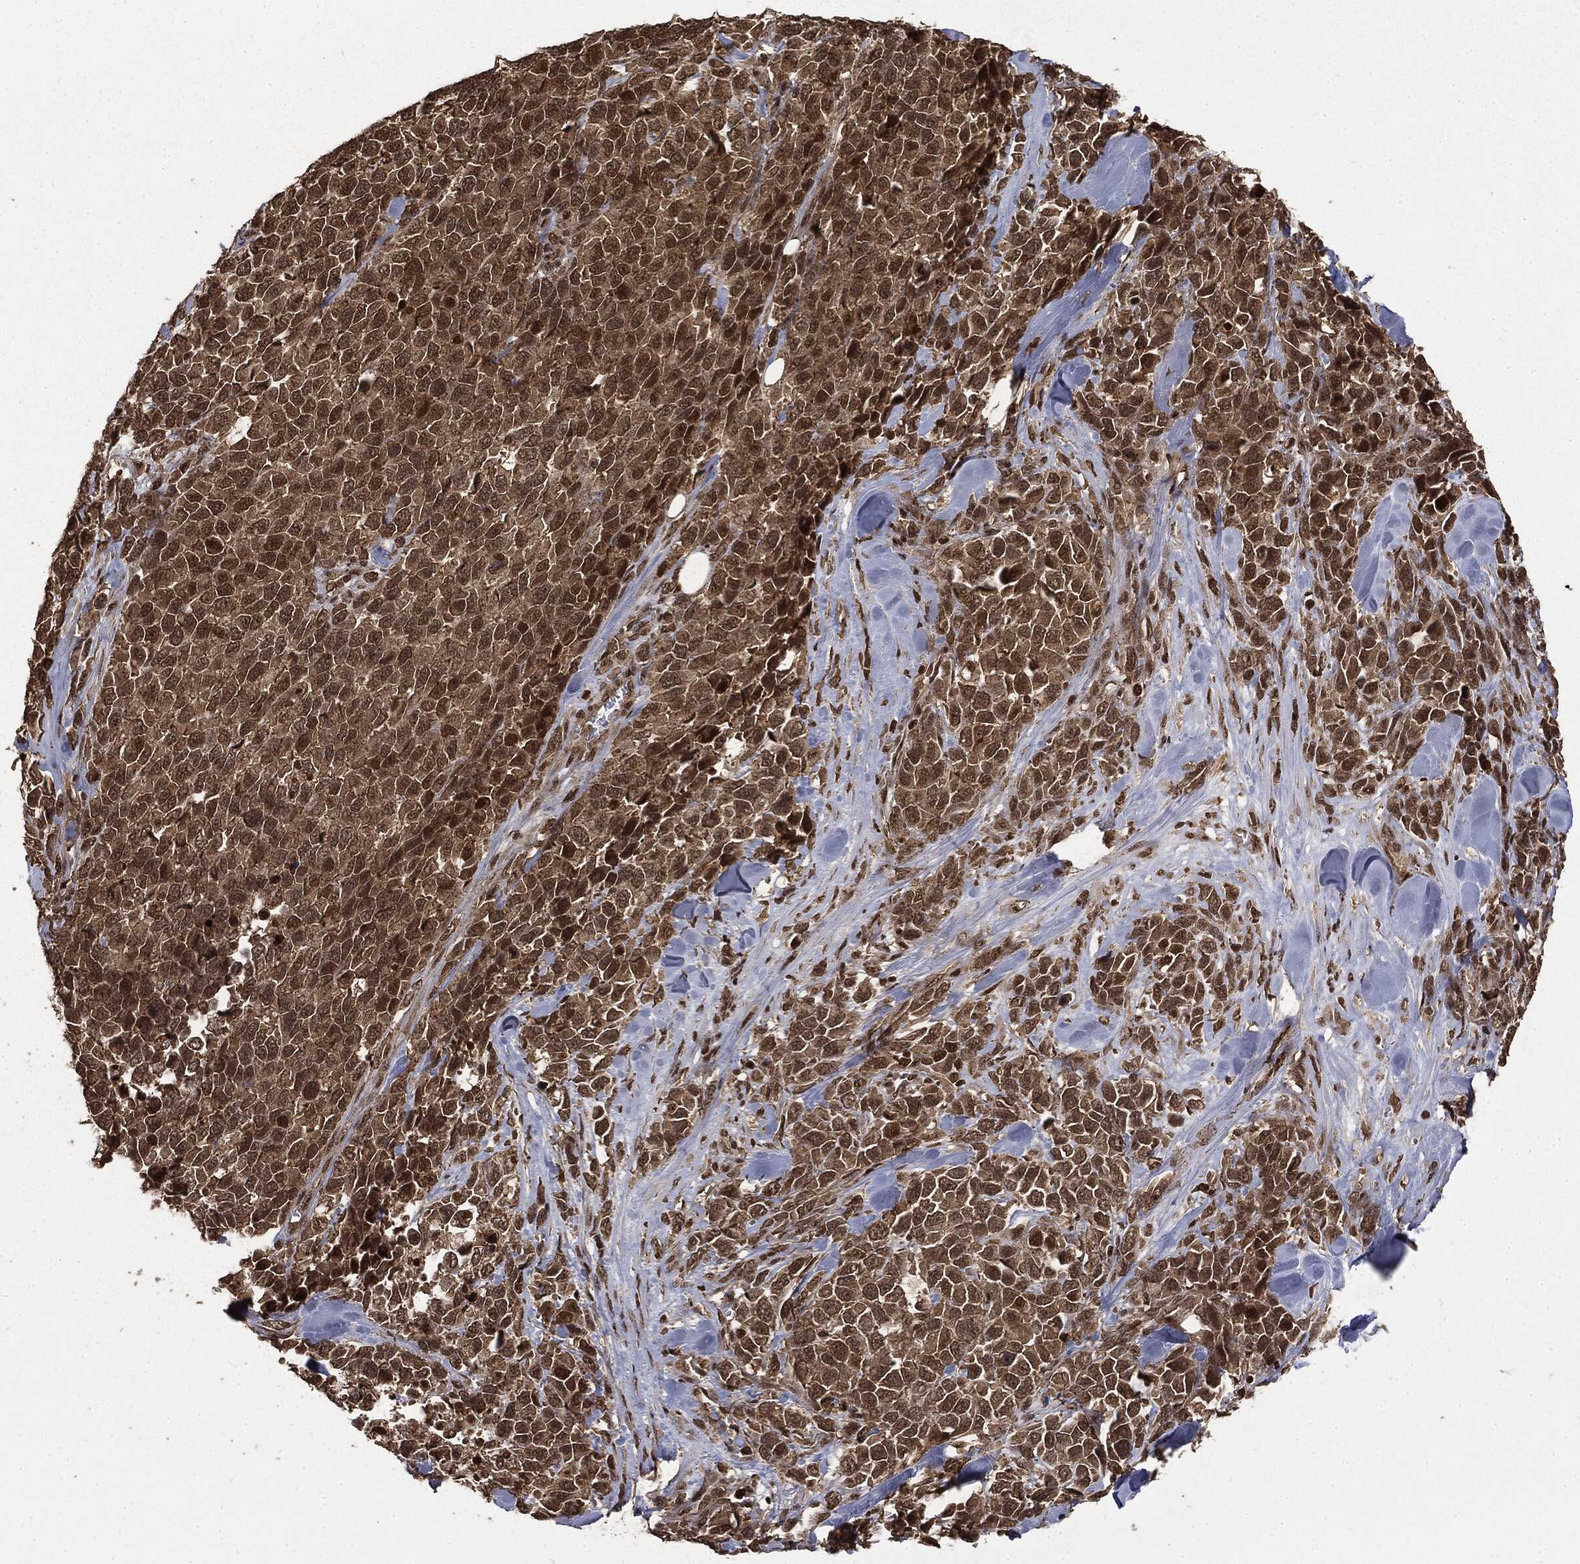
{"staining": {"intensity": "weak", "quantity": ">75%", "location": "cytoplasmic/membranous,nuclear"}, "tissue": "melanoma", "cell_type": "Tumor cells", "image_type": "cancer", "snomed": [{"axis": "morphology", "description": "Malignant melanoma, Metastatic site"}, {"axis": "topography", "description": "Skin"}], "caption": "Brown immunohistochemical staining in human malignant melanoma (metastatic site) demonstrates weak cytoplasmic/membranous and nuclear positivity in approximately >75% of tumor cells.", "gene": "CTDP1", "patient": {"sex": "male", "age": 84}}